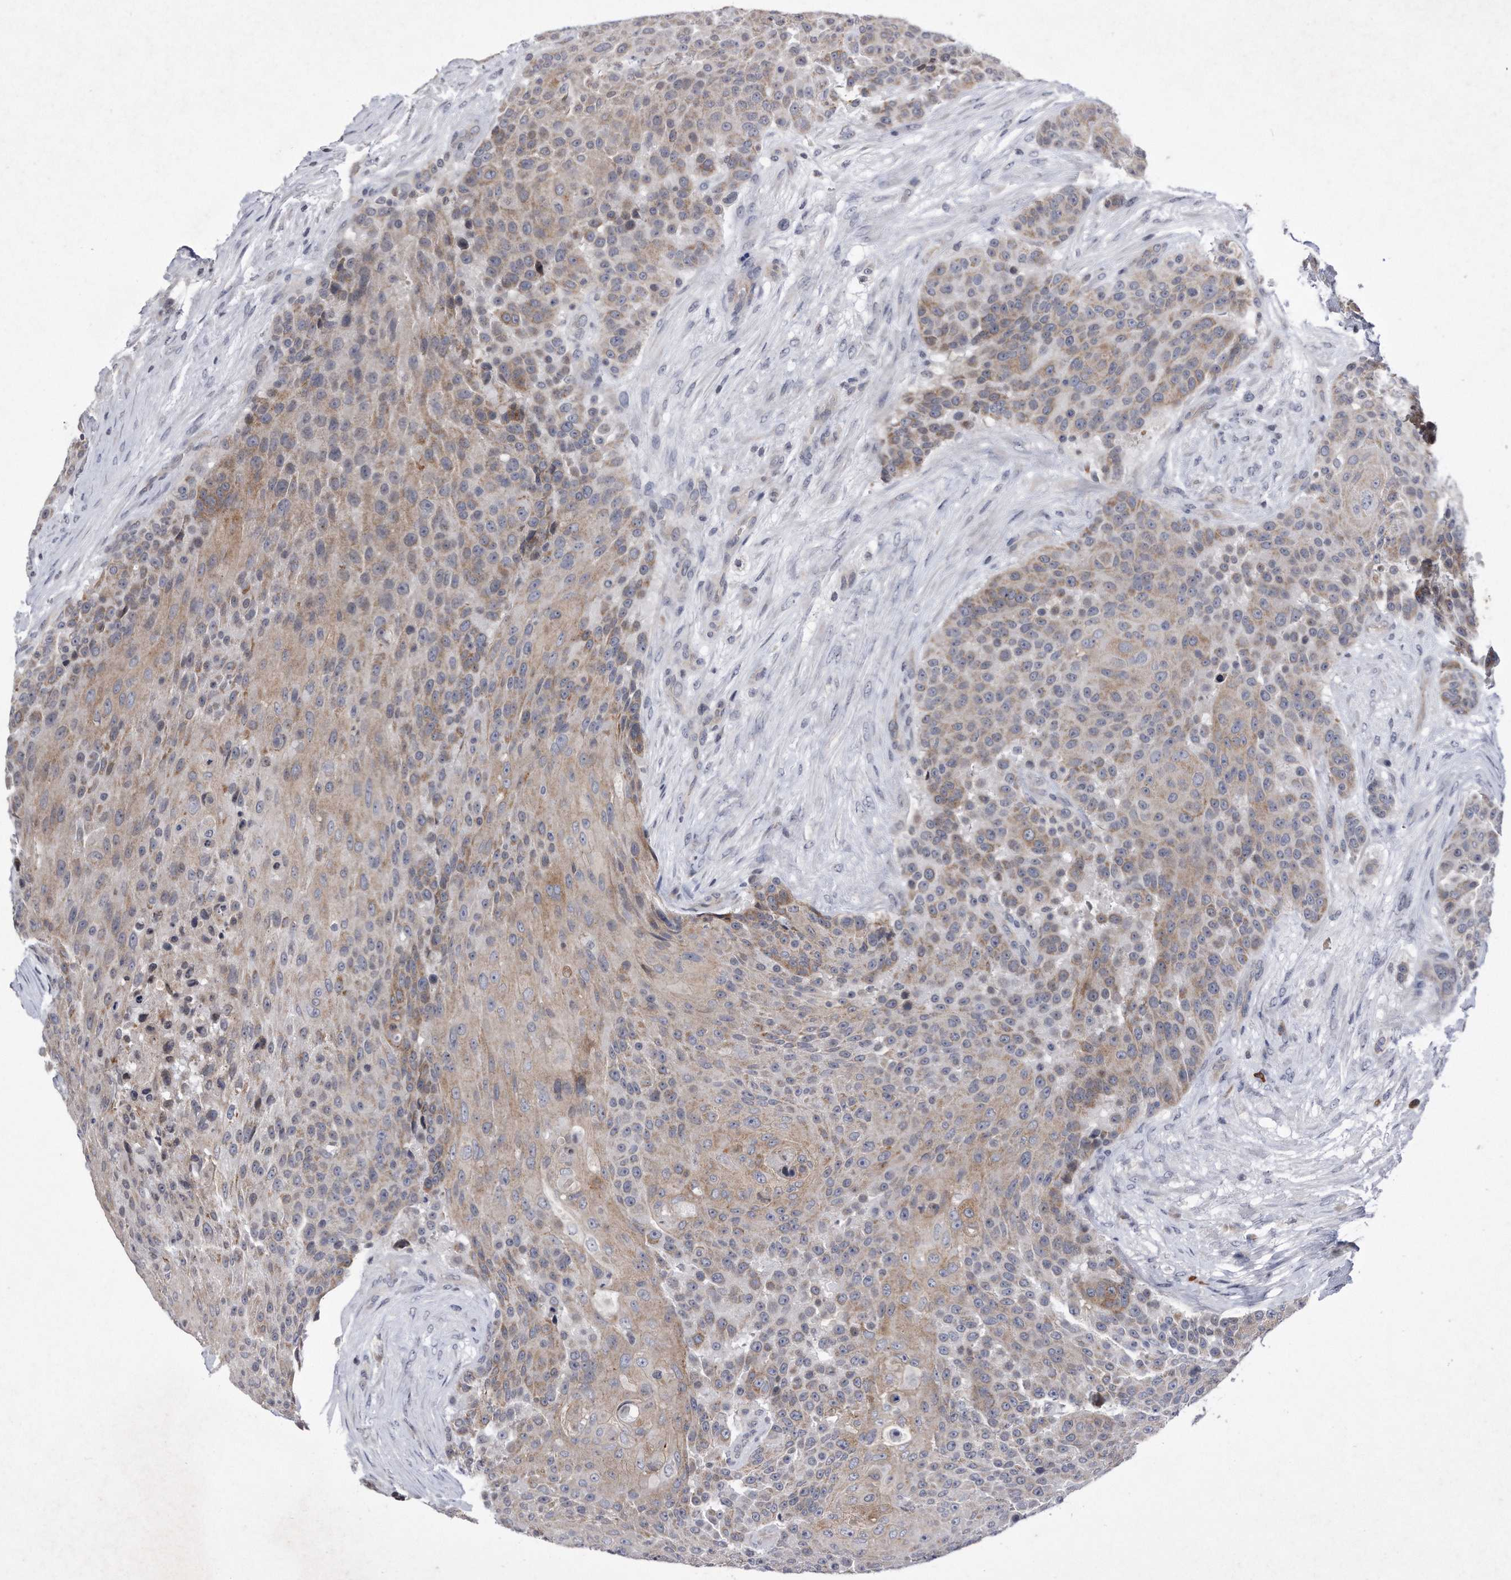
{"staining": {"intensity": "weak", "quantity": "25%-75%", "location": "cytoplasmic/membranous"}, "tissue": "urothelial cancer", "cell_type": "Tumor cells", "image_type": "cancer", "snomed": [{"axis": "morphology", "description": "Urothelial carcinoma, High grade"}, {"axis": "topography", "description": "Urinary bladder"}], "caption": "Urothelial cancer stained for a protein (brown) reveals weak cytoplasmic/membranous positive staining in approximately 25%-75% of tumor cells.", "gene": "DAB1", "patient": {"sex": "female", "age": 63}}